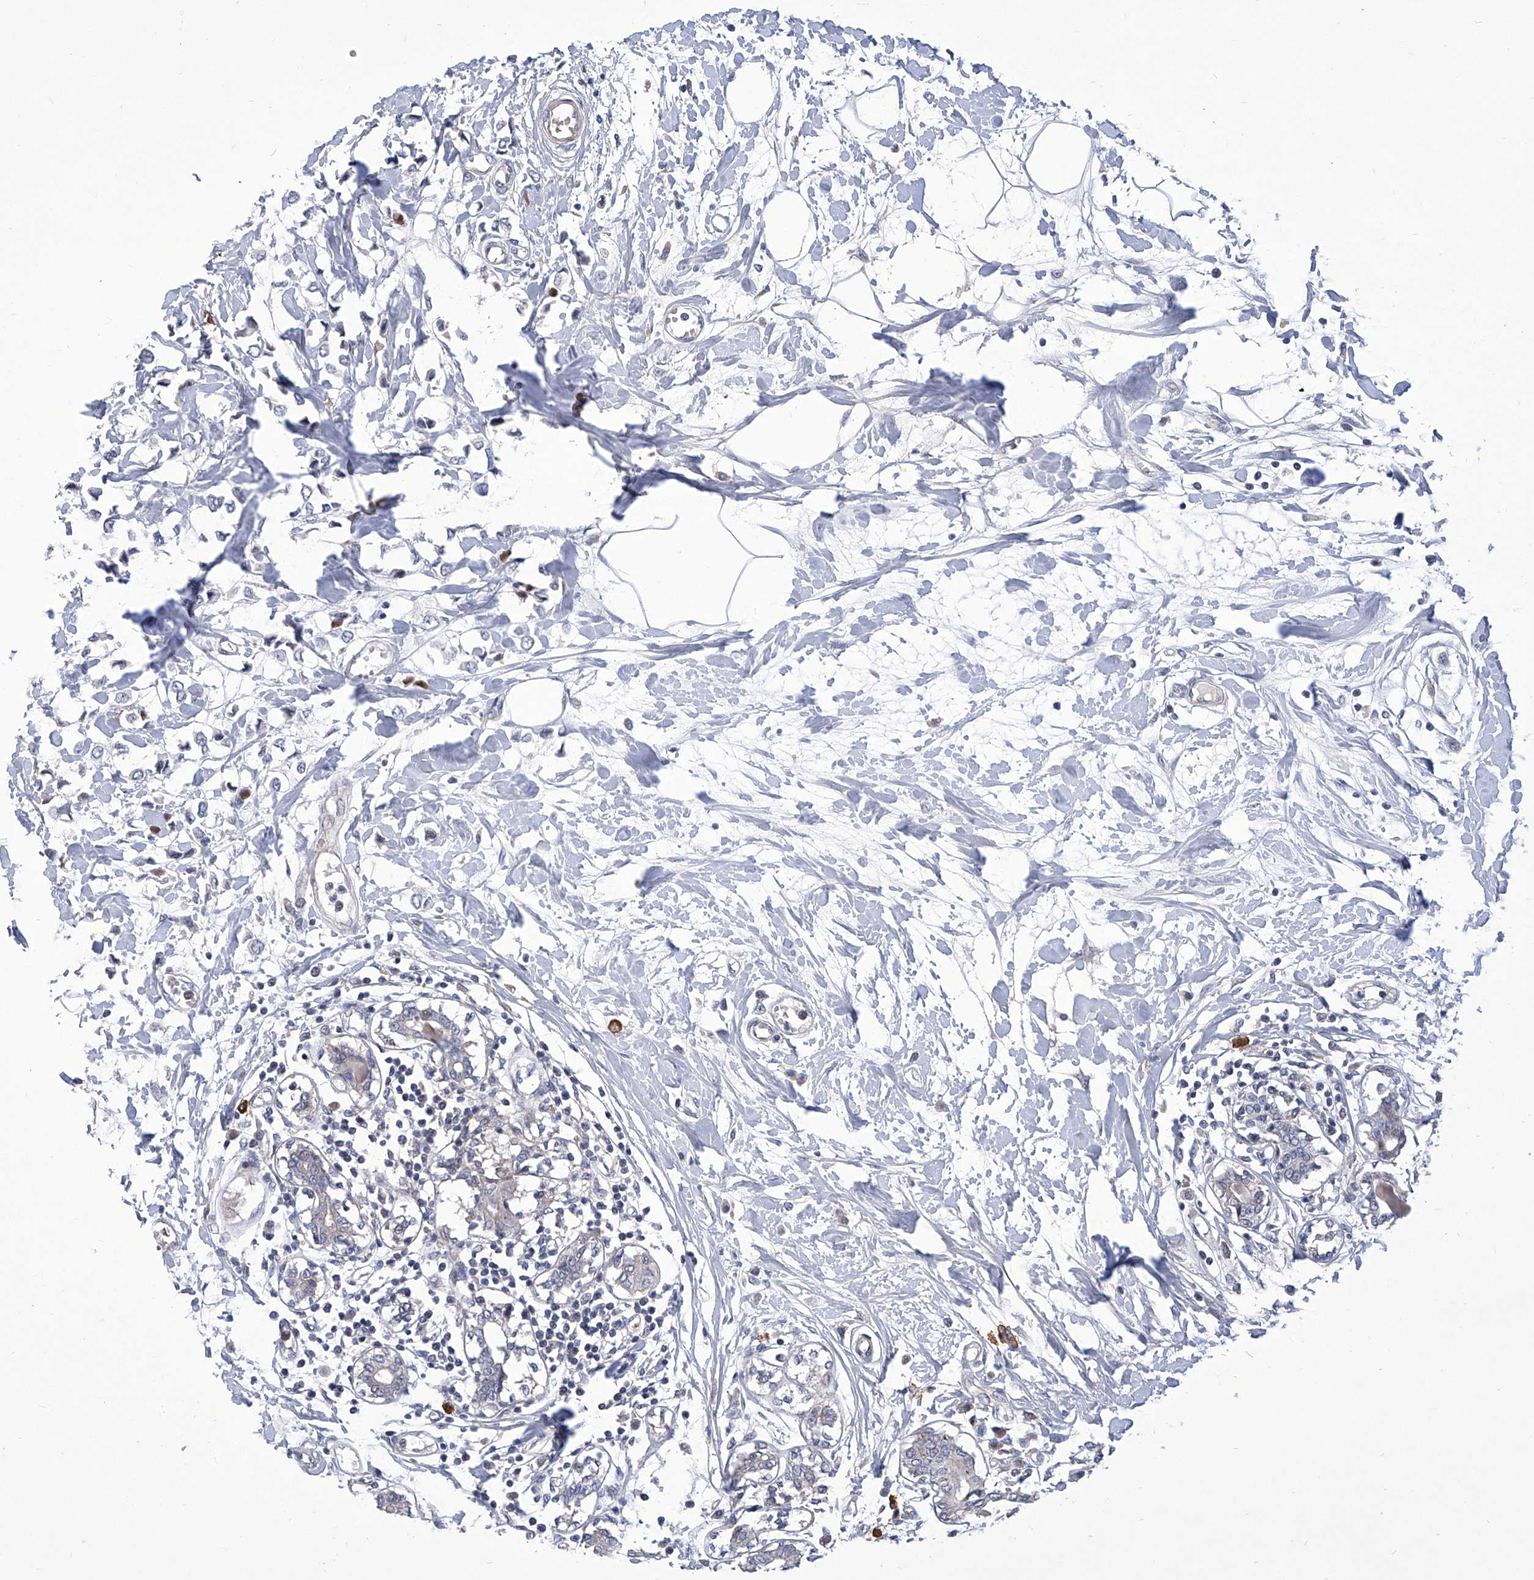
{"staining": {"intensity": "negative", "quantity": "none", "location": "none"}, "tissue": "breast cancer", "cell_type": "Tumor cells", "image_type": "cancer", "snomed": [{"axis": "morphology", "description": "Lobular carcinoma"}, {"axis": "topography", "description": "Breast"}], "caption": "Immunohistochemistry of human breast lobular carcinoma demonstrates no staining in tumor cells. (Stains: DAB (3,3'-diaminobenzidine) immunohistochemistry with hematoxylin counter stain, Microscopy: brightfield microscopy at high magnification).", "gene": "IFNL2", "patient": {"sex": "female", "age": 51}}